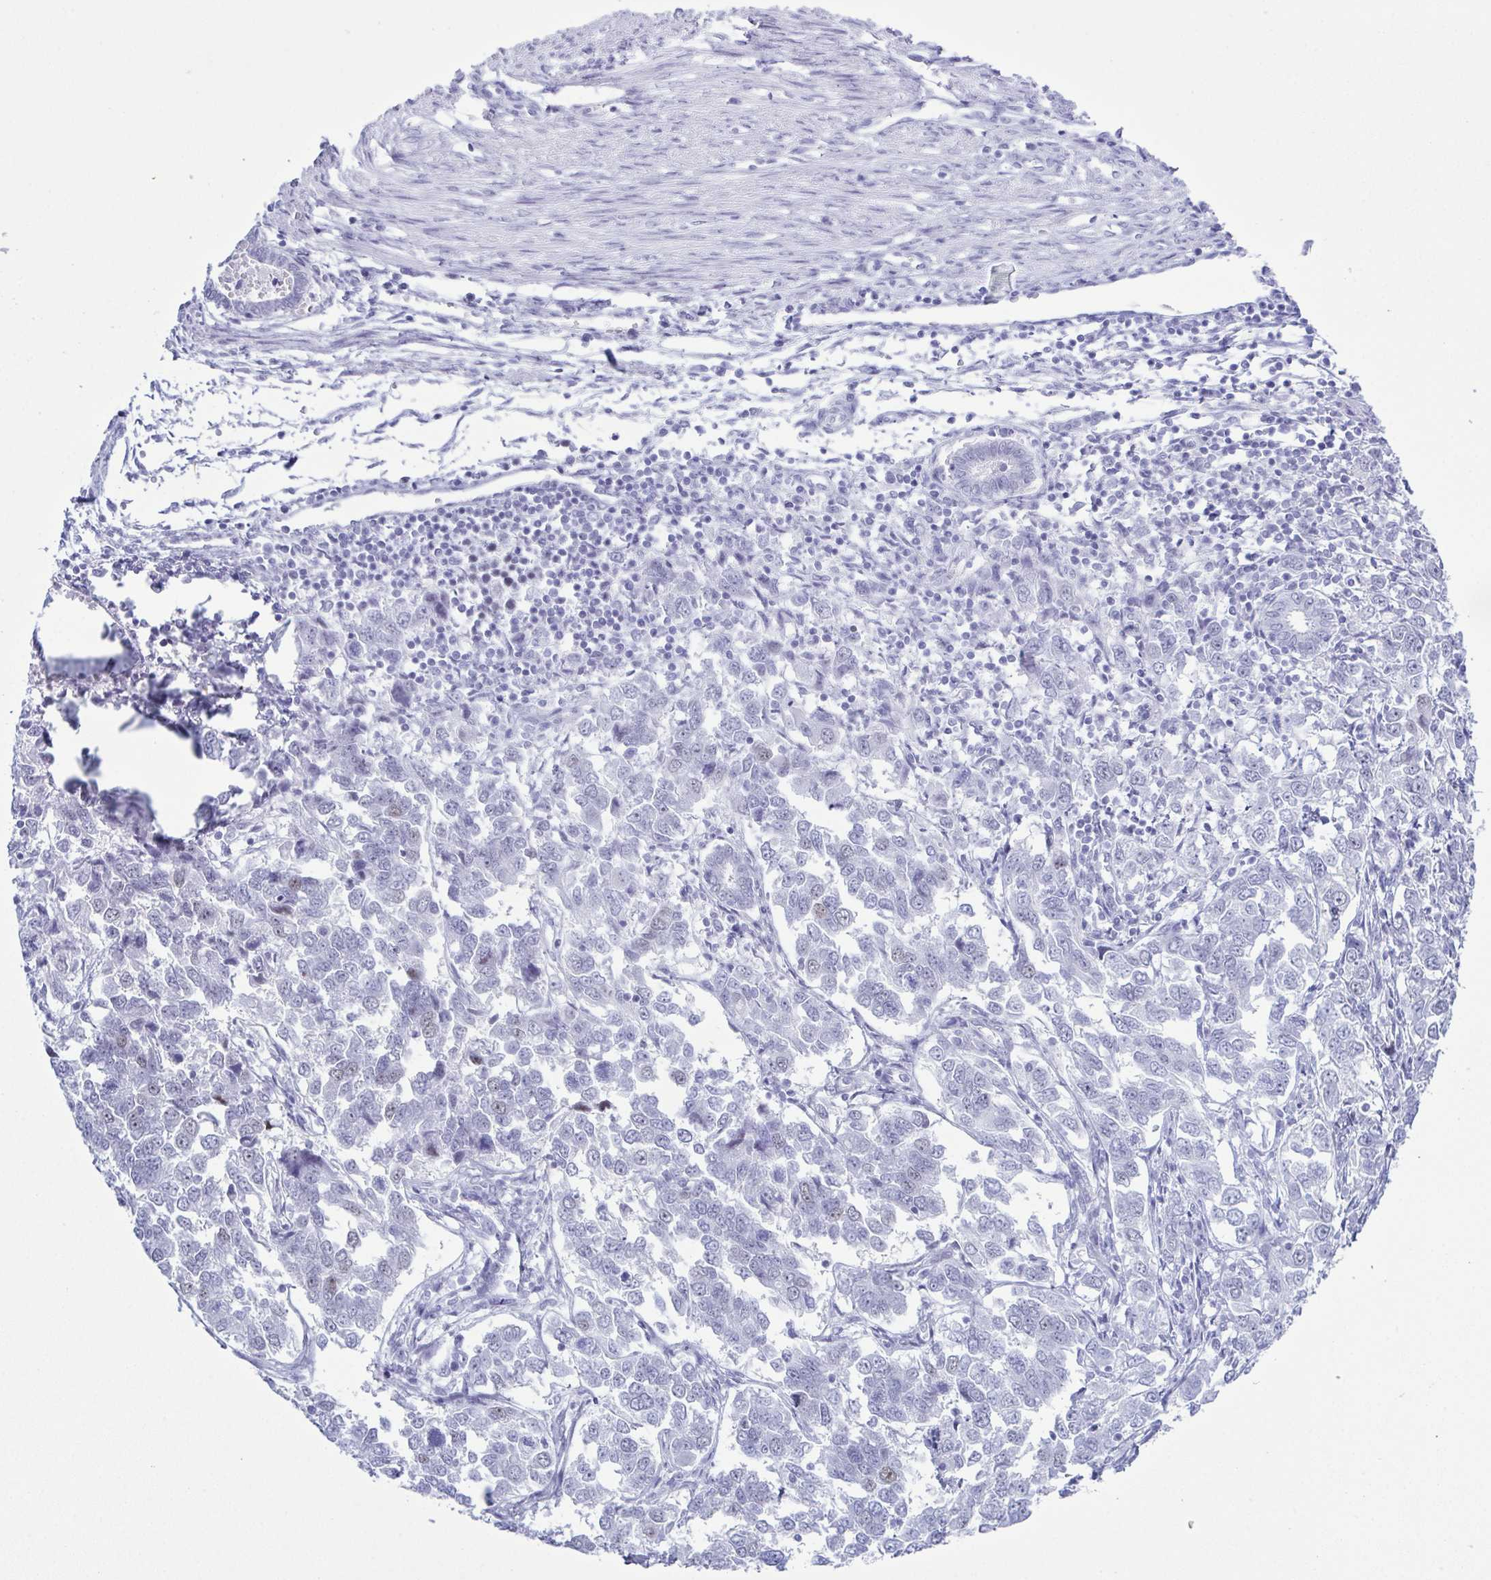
{"staining": {"intensity": "negative", "quantity": "none", "location": "none"}, "tissue": "endometrial cancer", "cell_type": "Tumor cells", "image_type": "cancer", "snomed": [{"axis": "morphology", "description": "Adenocarcinoma, NOS"}, {"axis": "topography", "description": "Endometrium"}], "caption": "Histopathology image shows no protein positivity in tumor cells of adenocarcinoma (endometrial) tissue. Nuclei are stained in blue.", "gene": "SUGP2", "patient": {"sex": "female", "age": 43}}